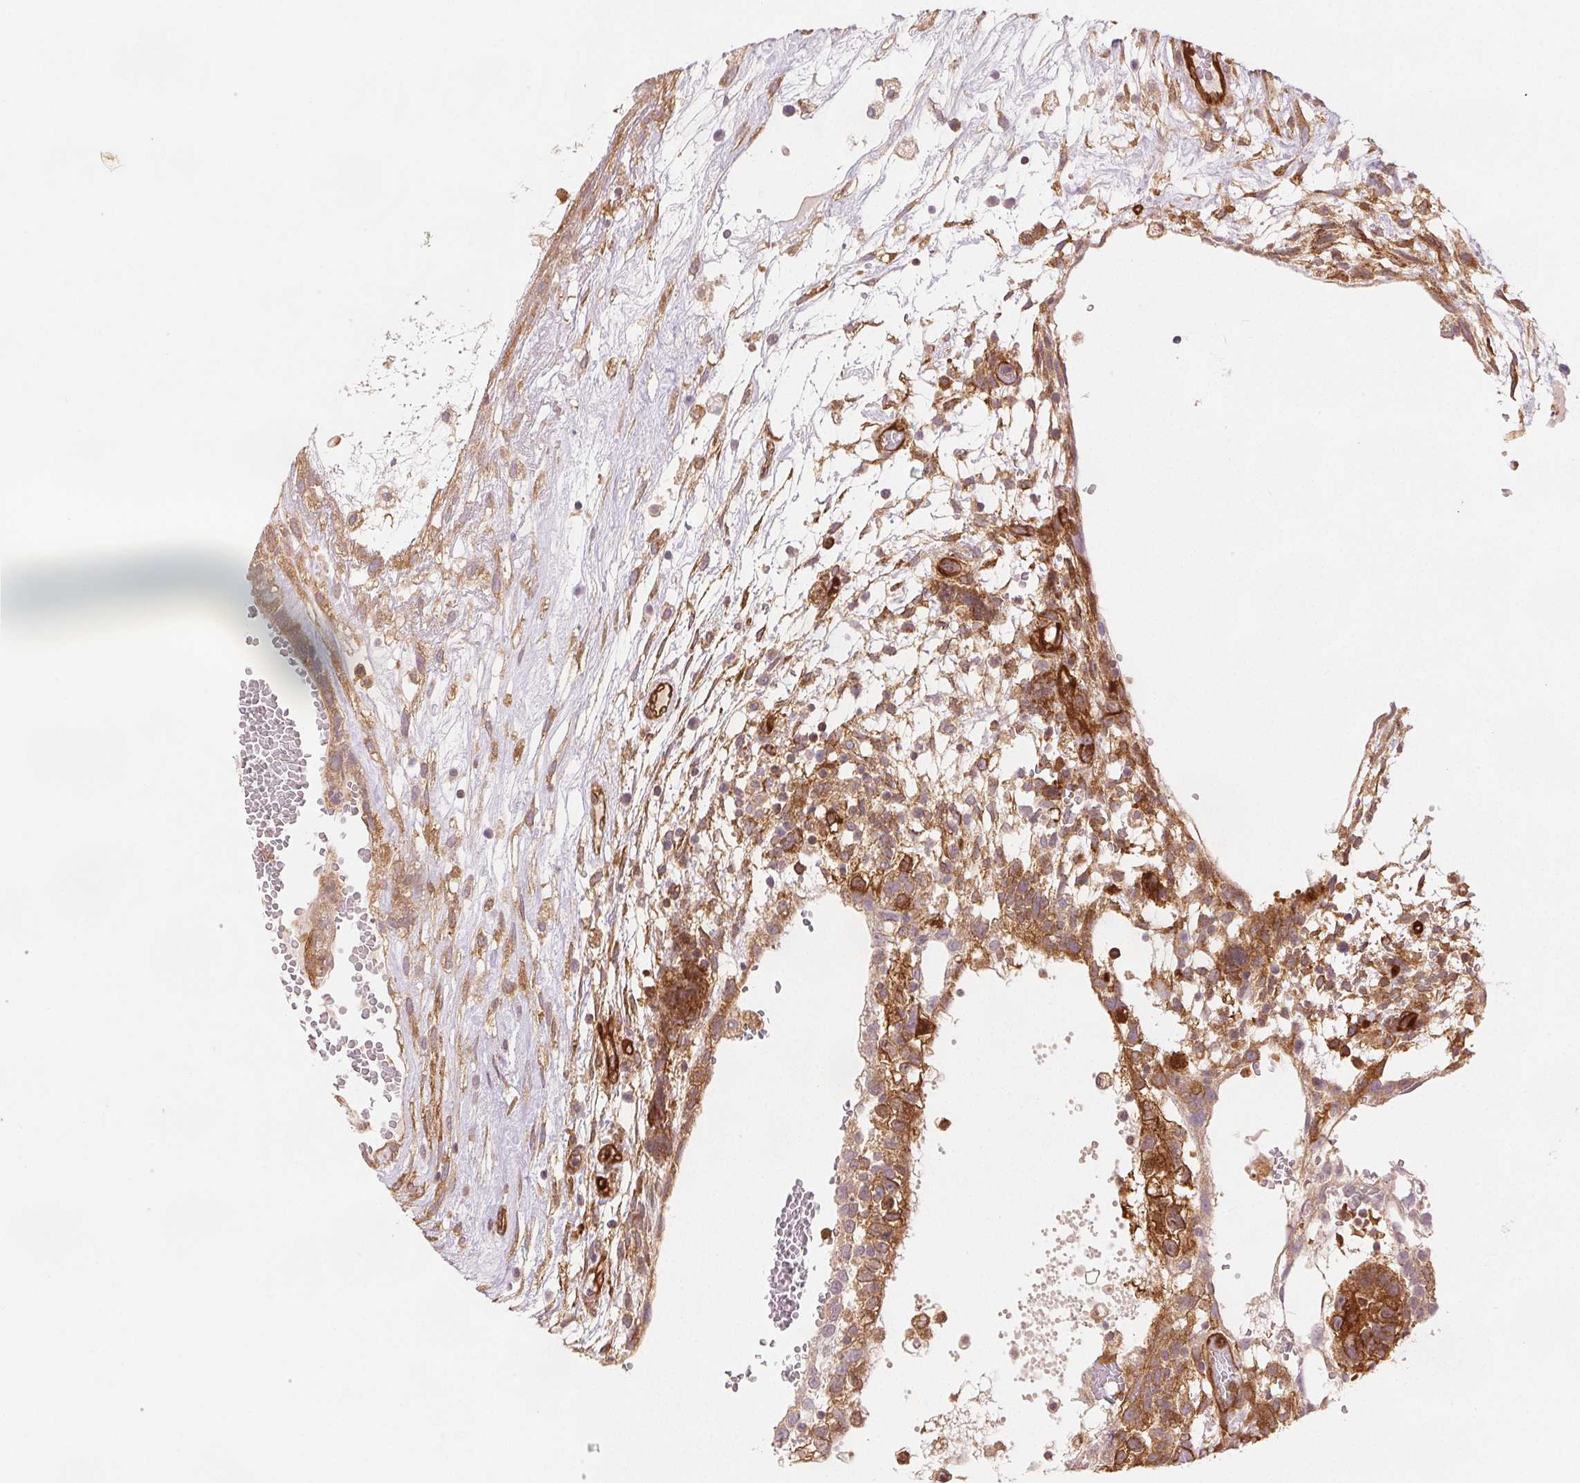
{"staining": {"intensity": "moderate", "quantity": ">75%", "location": "cytoplasmic/membranous"}, "tissue": "testis cancer", "cell_type": "Tumor cells", "image_type": "cancer", "snomed": [{"axis": "morphology", "description": "Normal tissue, NOS"}, {"axis": "morphology", "description": "Carcinoma, Embryonal, NOS"}, {"axis": "topography", "description": "Testis"}], "caption": "Brown immunohistochemical staining in testis embryonal carcinoma exhibits moderate cytoplasmic/membranous expression in about >75% of tumor cells.", "gene": "DIAPH2", "patient": {"sex": "male", "age": 32}}